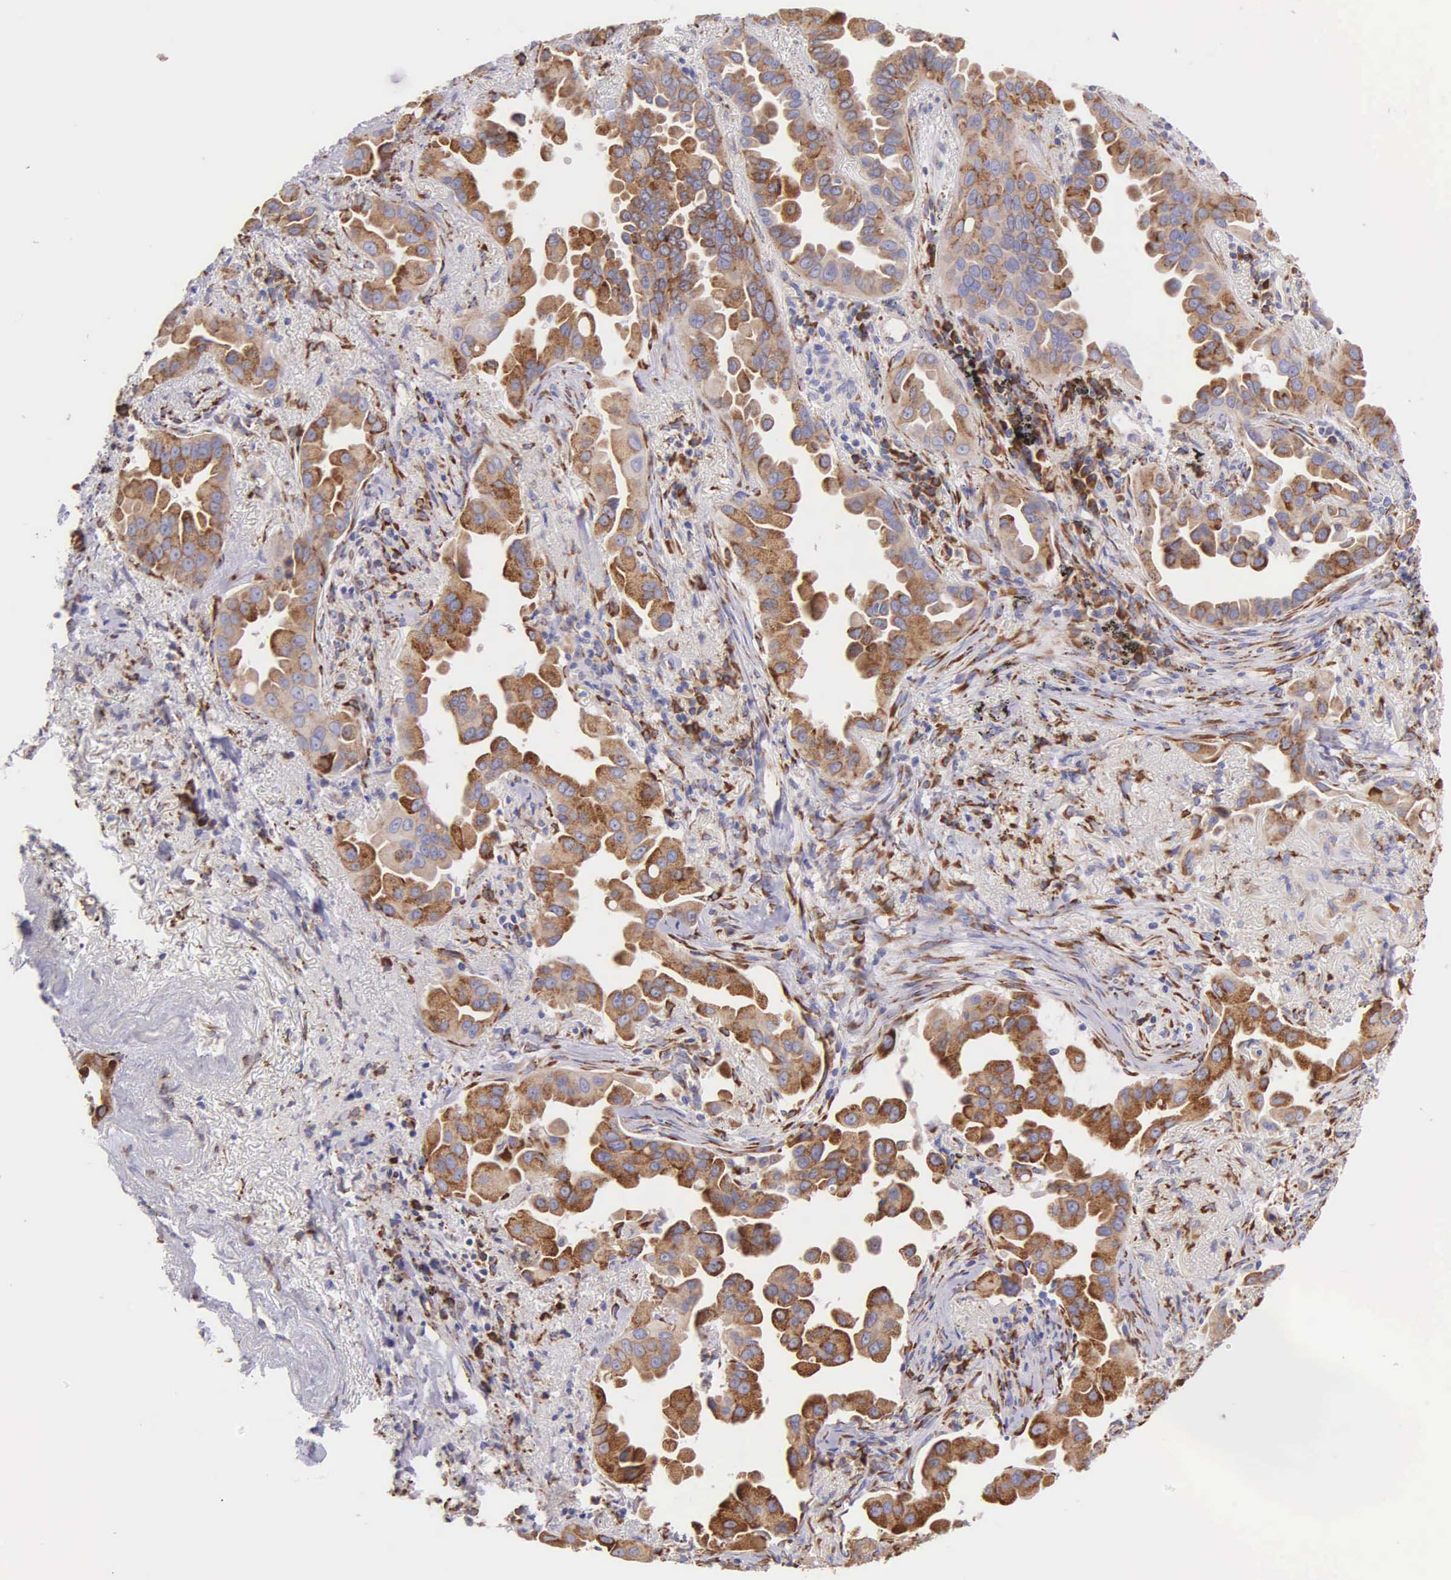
{"staining": {"intensity": "strong", "quantity": ">75%", "location": "cytoplasmic/membranous"}, "tissue": "lung cancer", "cell_type": "Tumor cells", "image_type": "cancer", "snomed": [{"axis": "morphology", "description": "Adenocarcinoma, NOS"}, {"axis": "topography", "description": "Lung"}], "caption": "Immunohistochemical staining of human lung adenocarcinoma demonstrates strong cytoplasmic/membranous protein expression in about >75% of tumor cells. (IHC, brightfield microscopy, high magnification).", "gene": "CKAP4", "patient": {"sex": "male", "age": 68}}